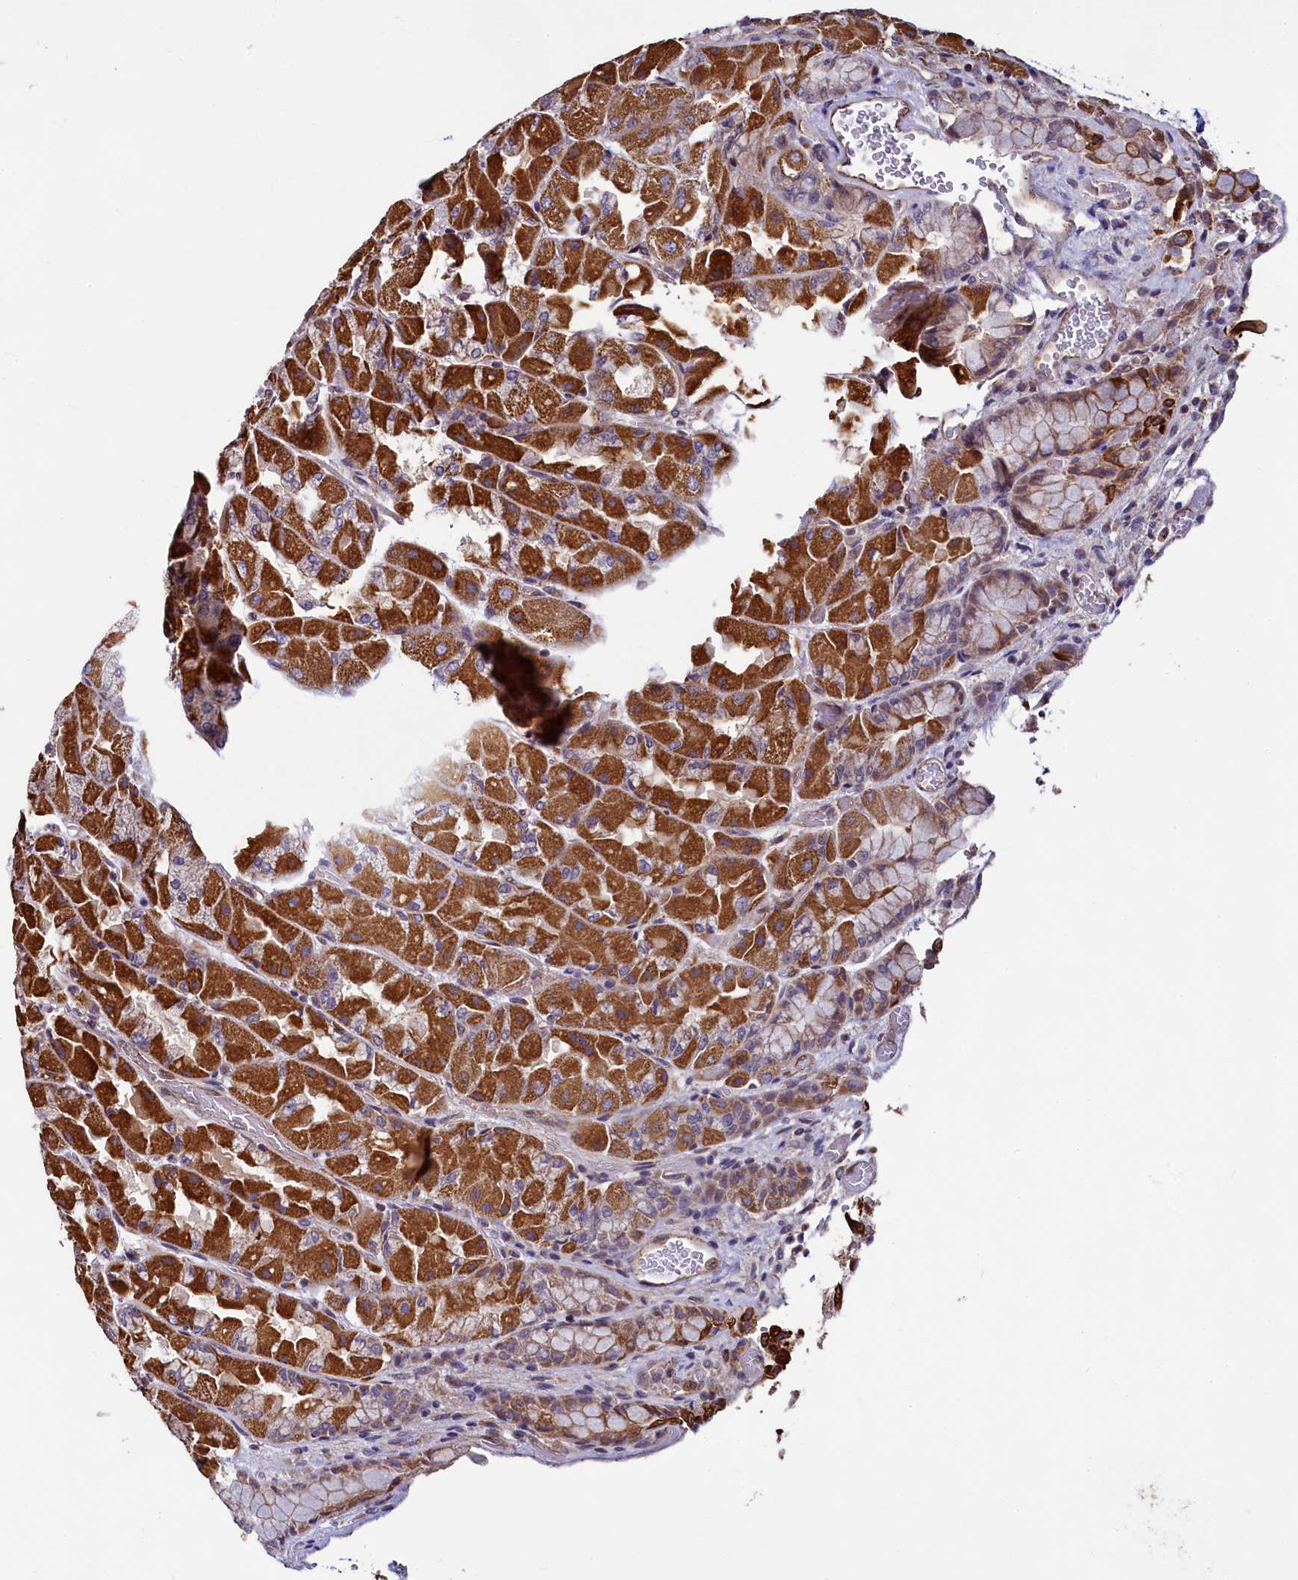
{"staining": {"intensity": "strong", "quantity": ">75%", "location": "cytoplasmic/membranous"}, "tissue": "stomach", "cell_type": "Glandular cells", "image_type": "normal", "snomed": [{"axis": "morphology", "description": "Normal tissue, NOS"}, {"axis": "topography", "description": "Stomach"}], "caption": "An image of stomach stained for a protein demonstrates strong cytoplasmic/membranous brown staining in glandular cells. (Stains: DAB (3,3'-diaminobenzidine) in brown, nuclei in blue, Microscopy: brightfield microscopy at high magnification).", "gene": "ZNF577", "patient": {"sex": "female", "age": 61}}